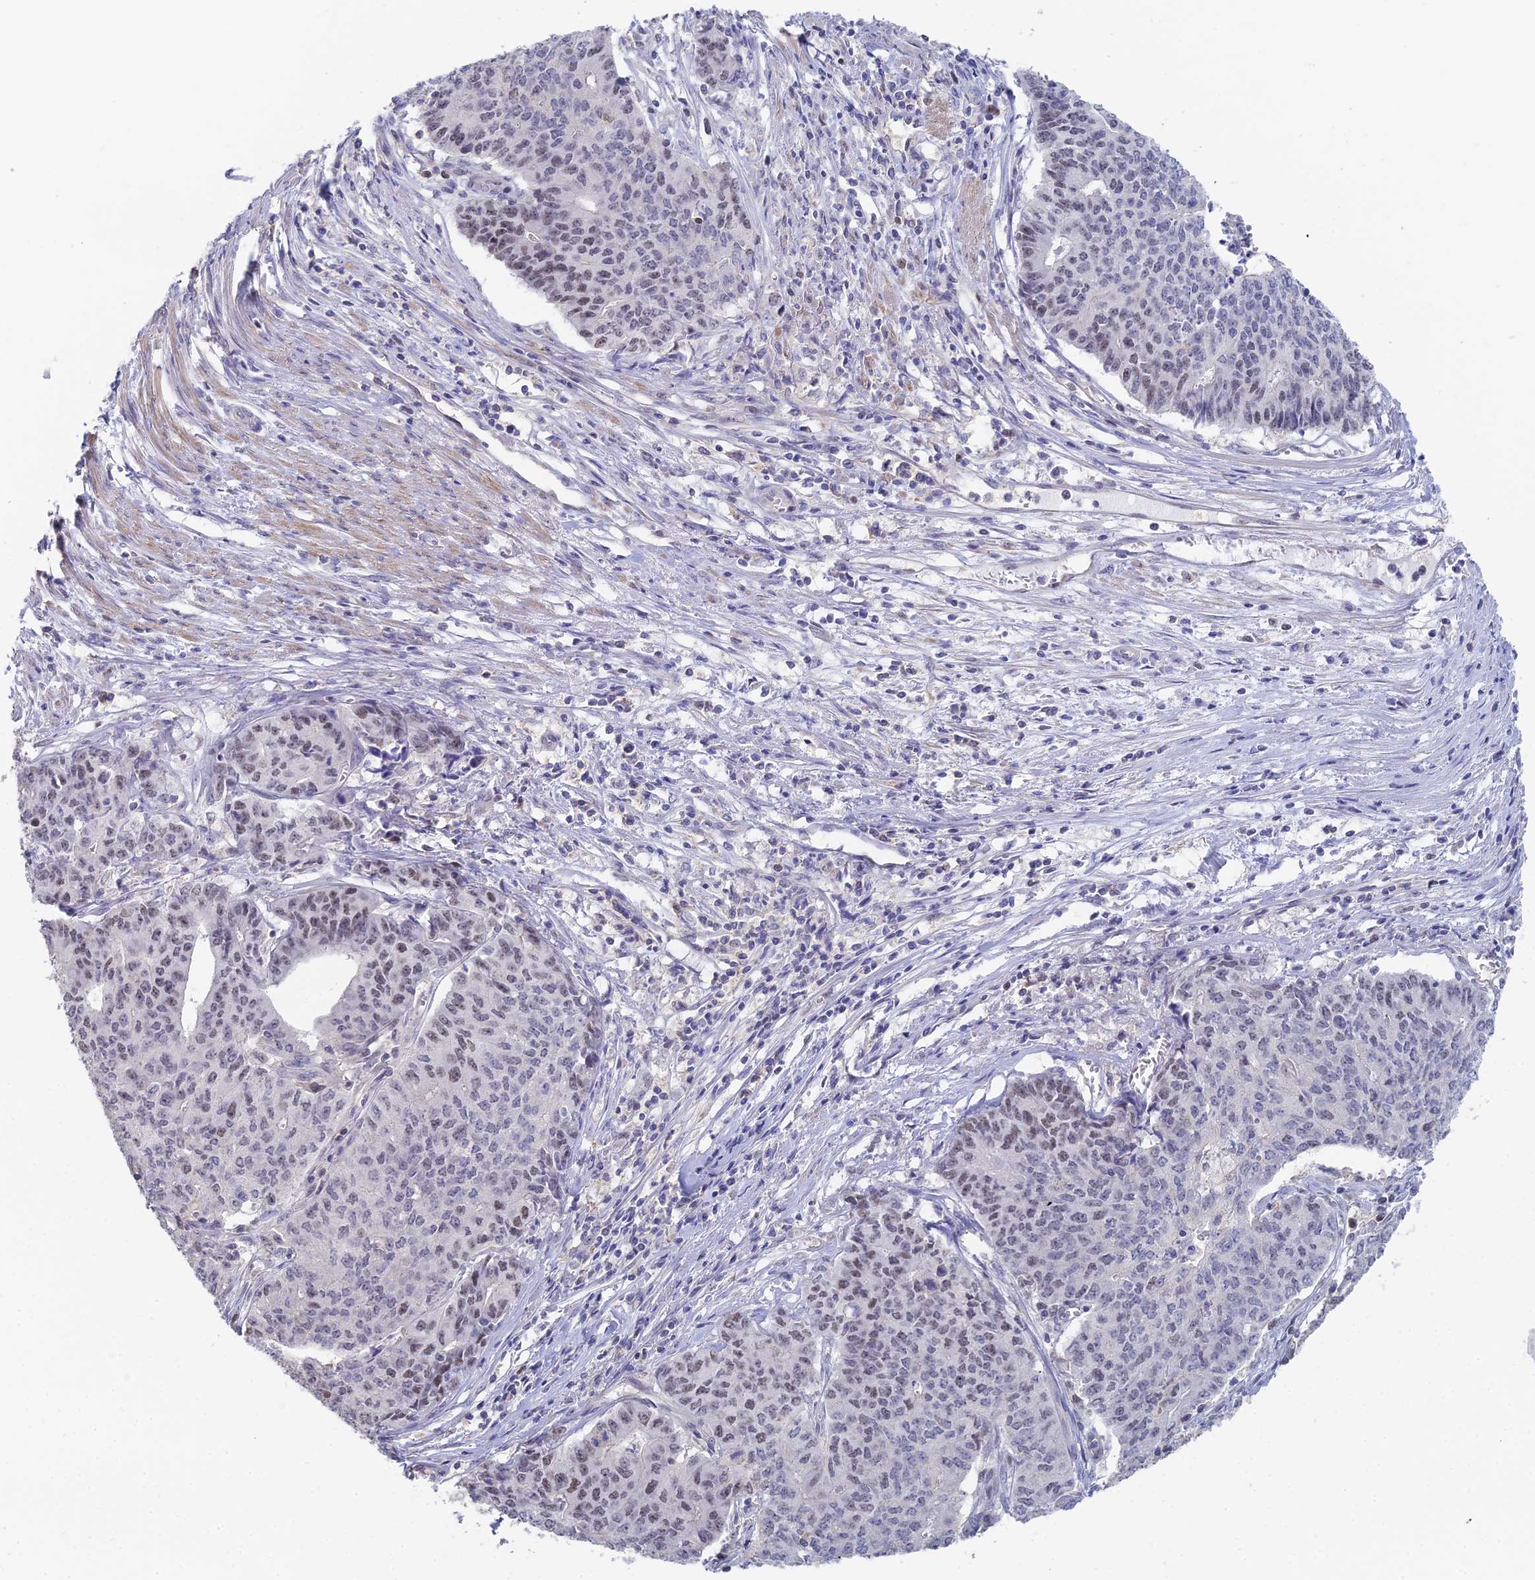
{"staining": {"intensity": "weak", "quantity": "25%-75%", "location": "nuclear"}, "tissue": "endometrial cancer", "cell_type": "Tumor cells", "image_type": "cancer", "snomed": [{"axis": "morphology", "description": "Adenocarcinoma, NOS"}, {"axis": "topography", "description": "Endometrium"}], "caption": "Weak nuclear expression is present in approximately 25%-75% of tumor cells in endometrial cancer (adenocarcinoma).", "gene": "MCM2", "patient": {"sex": "female", "age": 59}}